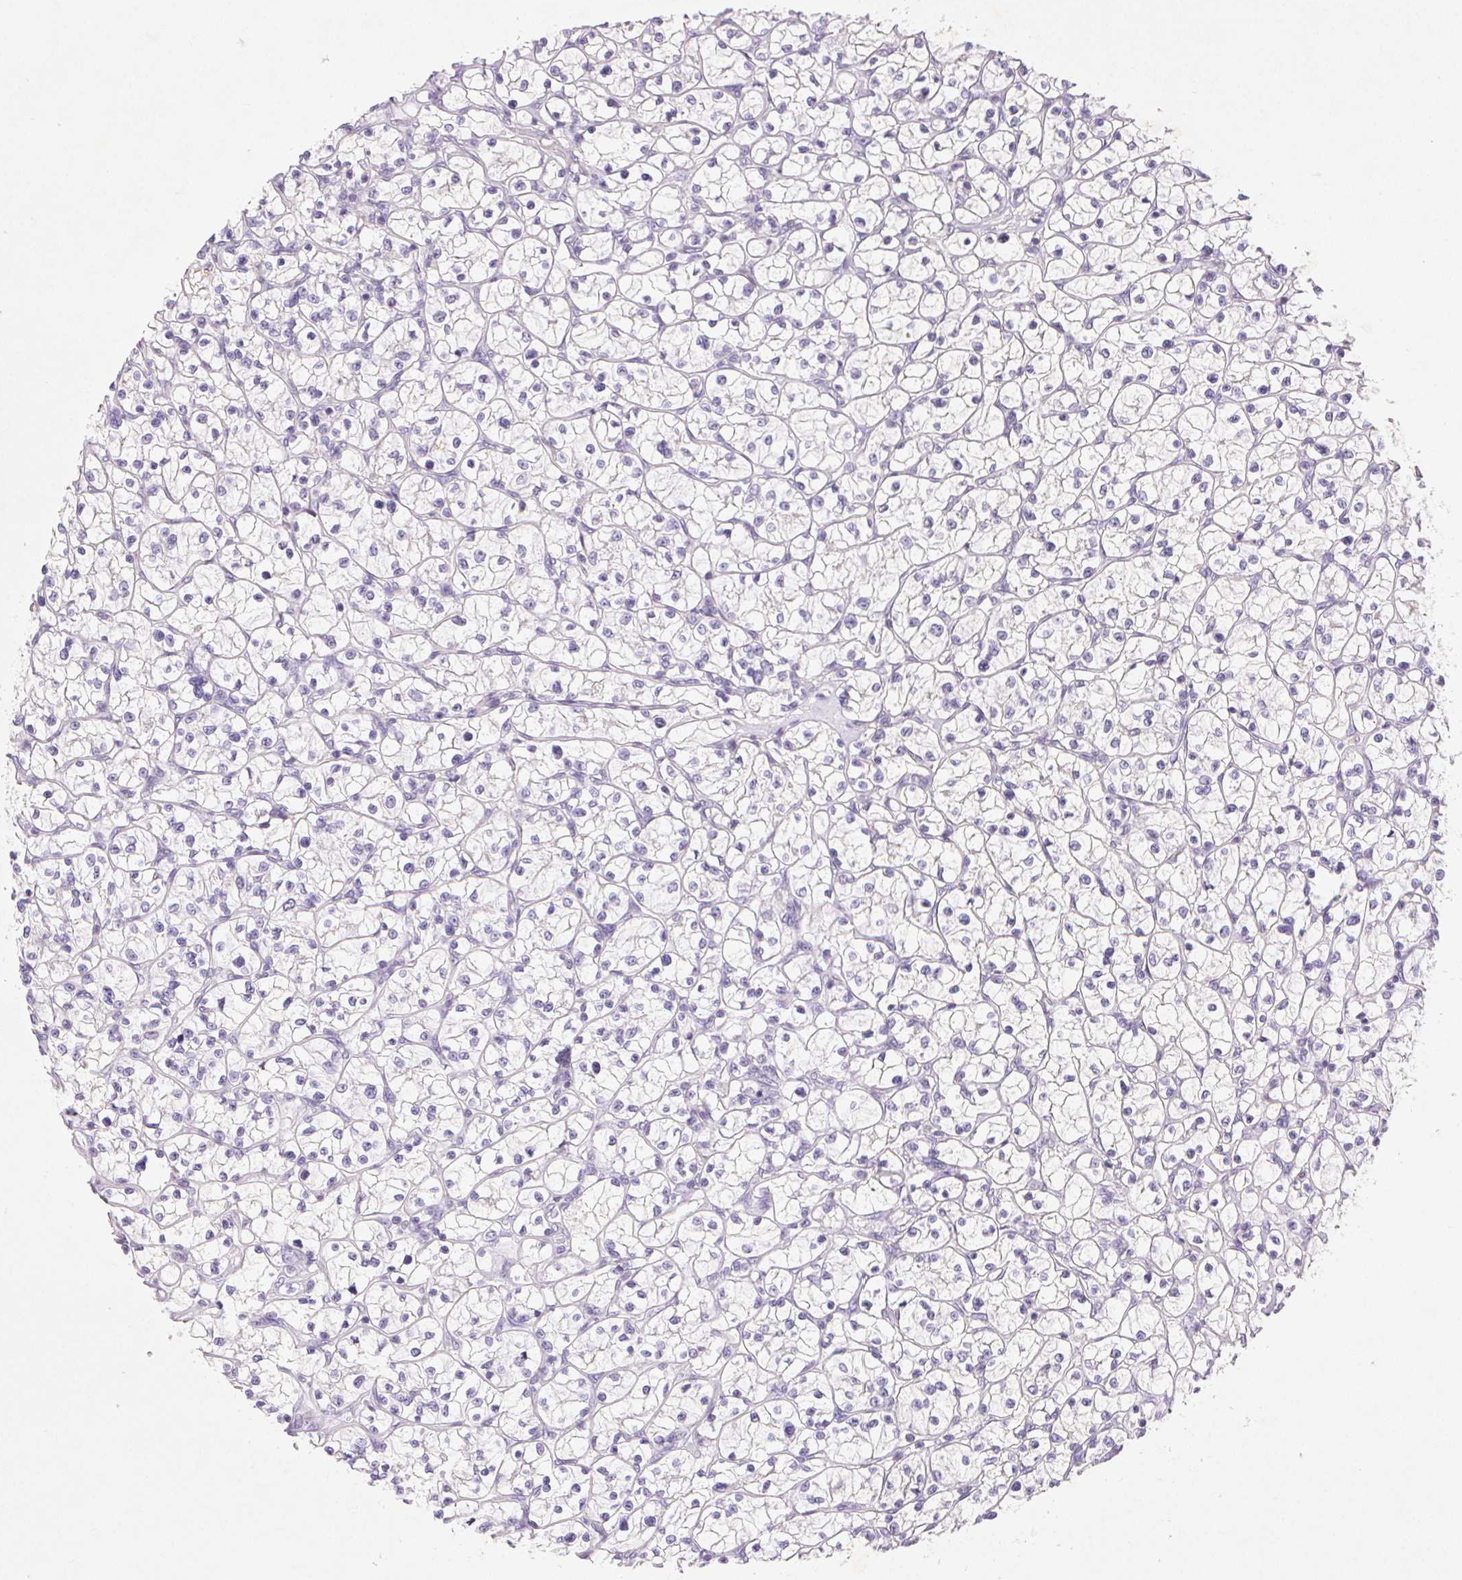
{"staining": {"intensity": "negative", "quantity": "none", "location": "none"}, "tissue": "renal cancer", "cell_type": "Tumor cells", "image_type": "cancer", "snomed": [{"axis": "morphology", "description": "Adenocarcinoma, NOS"}, {"axis": "topography", "description": "Kidney"}], "caption": "Immunohistochemical staining of renal cancer displays no significant expression in tumor cells. (DAB IHC visualized using brightfield microscopy, high magnification).", "gene": "ARHGAP11B", "patient": {"sex": "female", "age": 64}}